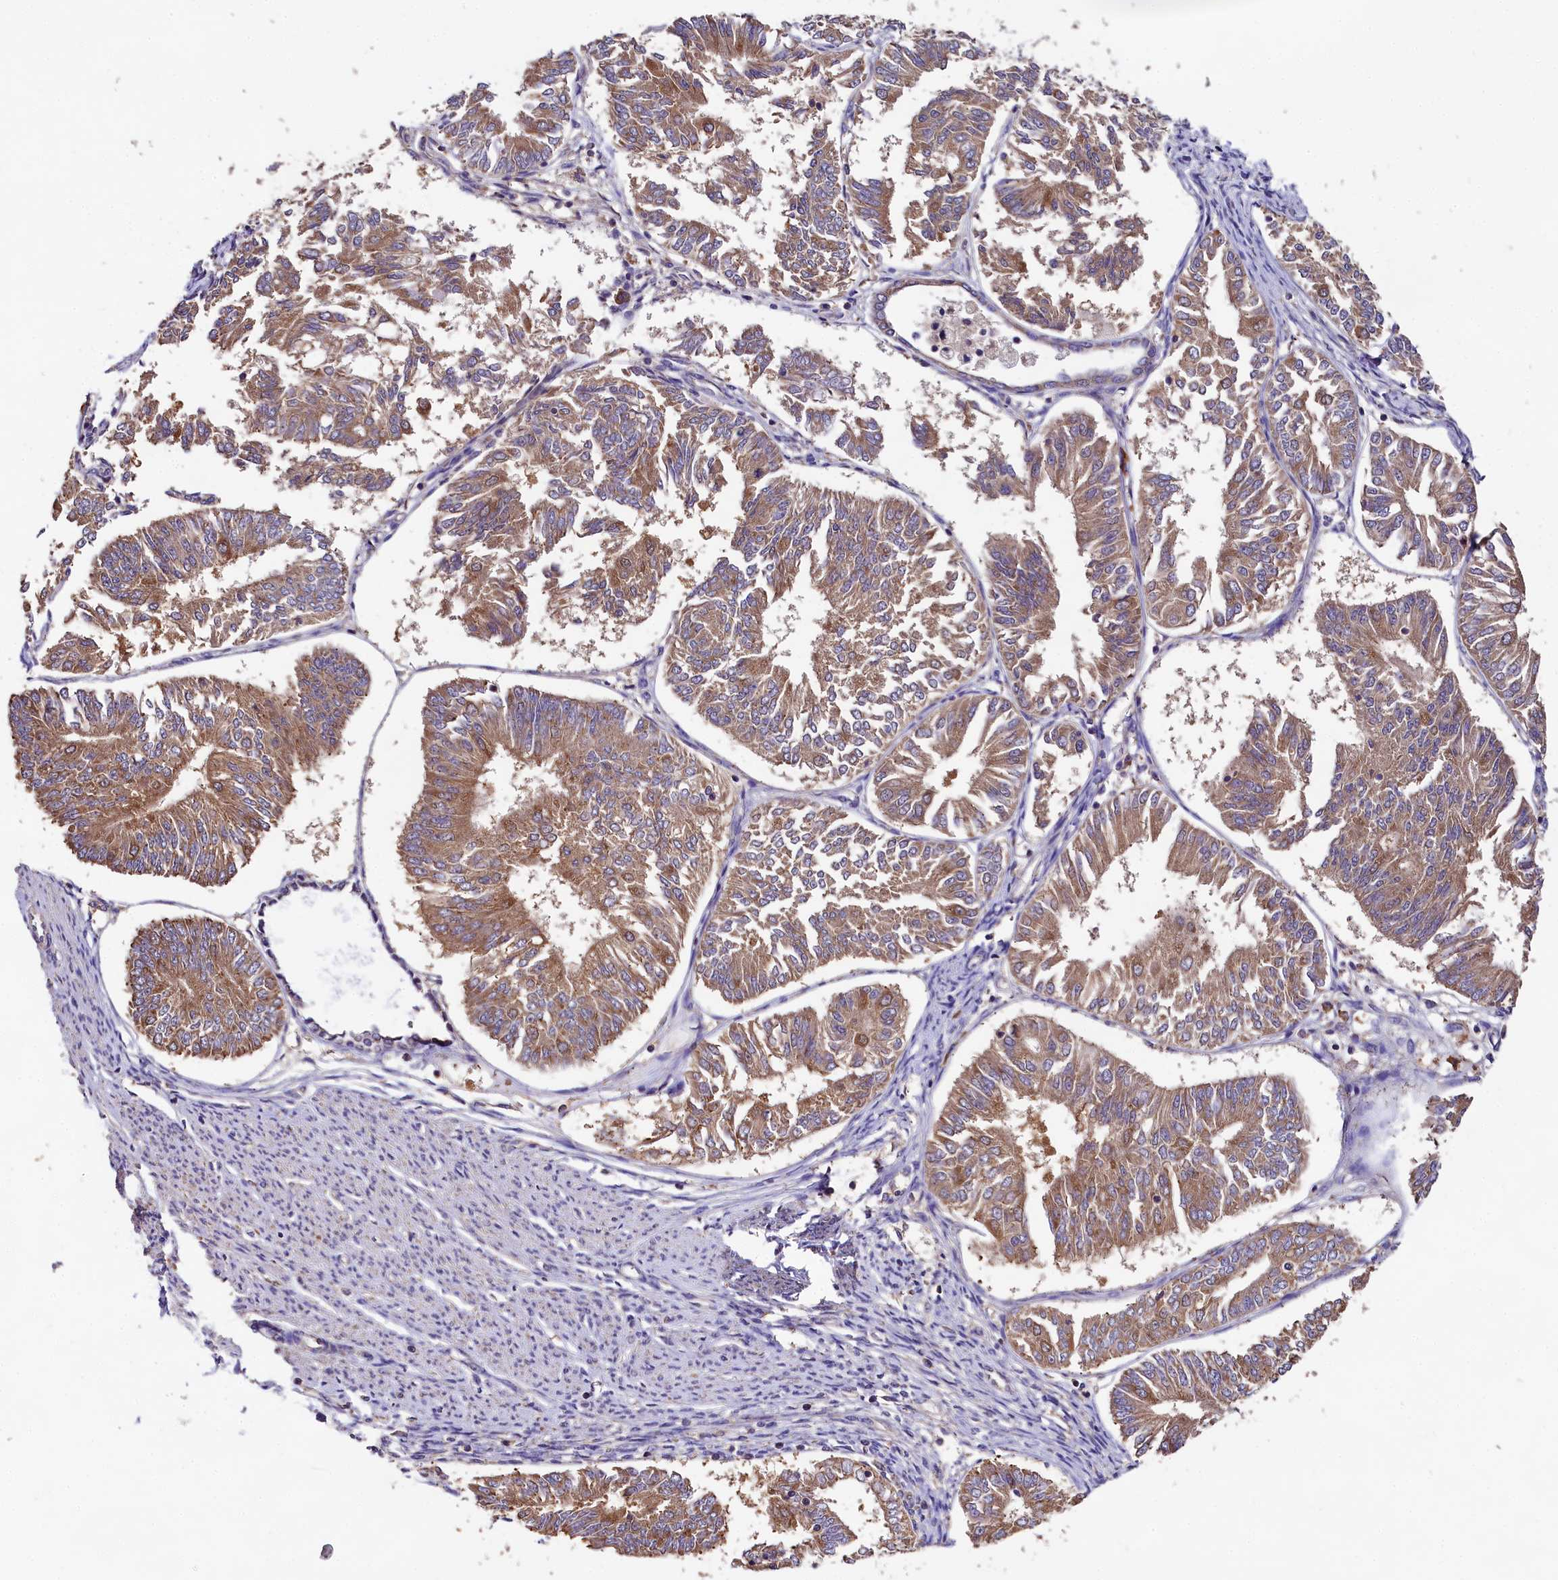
{"staining": {"intensity": "moderate", "quantity": ">75%", "location": "cytoplasmic/membranous"}, "tissue": "endometrial cancer", "cell_type": "Tumor cells", "image_type": "cancer", "snomed": [{"axis": "morphology", "description": "Adenocarcinoma, NOS"}, {"axis": "topography", "description": "Endometrium"}], "caption": "About >75% of tumor cells in human endometrial adenocarcinoma reveal moderate cytoplasmic/membranous protein positivity as visualized by brown immunohistochemical staining.", "gene": "ENKD1", "patient": {"sex": "female", "age": 58}}